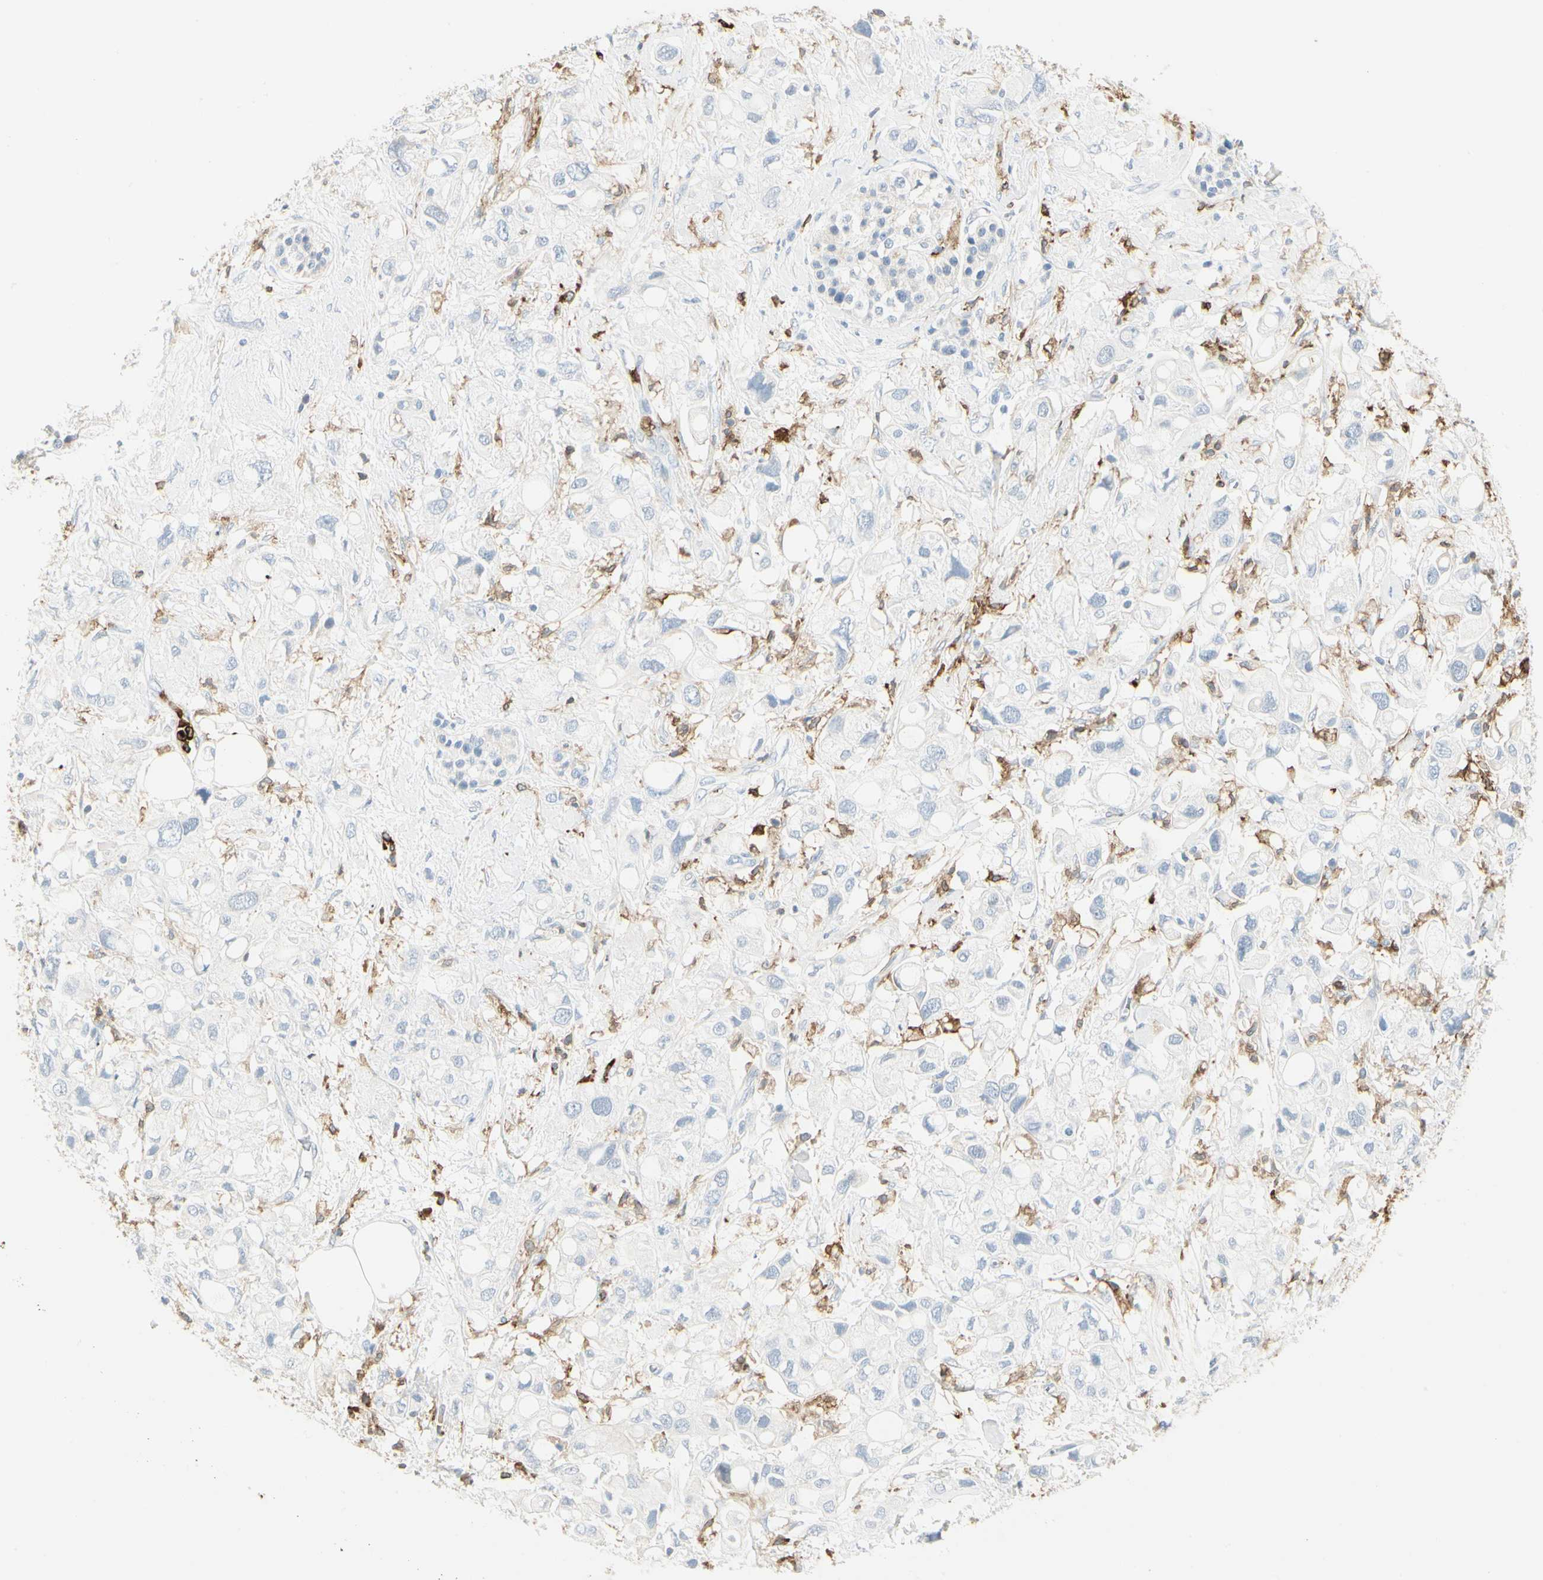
{"staining": {"intensity": "negative", "quantity": "none", "location": "none"}, "tissue": "pancreatic cancer", "cell_type": "Tumor cells", "image_type": "cancer", "snomed": [{"axis": "morphology", "description": "Adenocarcinoma, NOS"}, {"axis": "topography", "description": "Pancreas"}], "caption": "A micrograph of pancreatic cancer (adenocarcinoma) stained for a protein reveals no brown staining in tumor cells.", "gene": "ITGB2", "patient": {"sex": "female", "age": 56}}